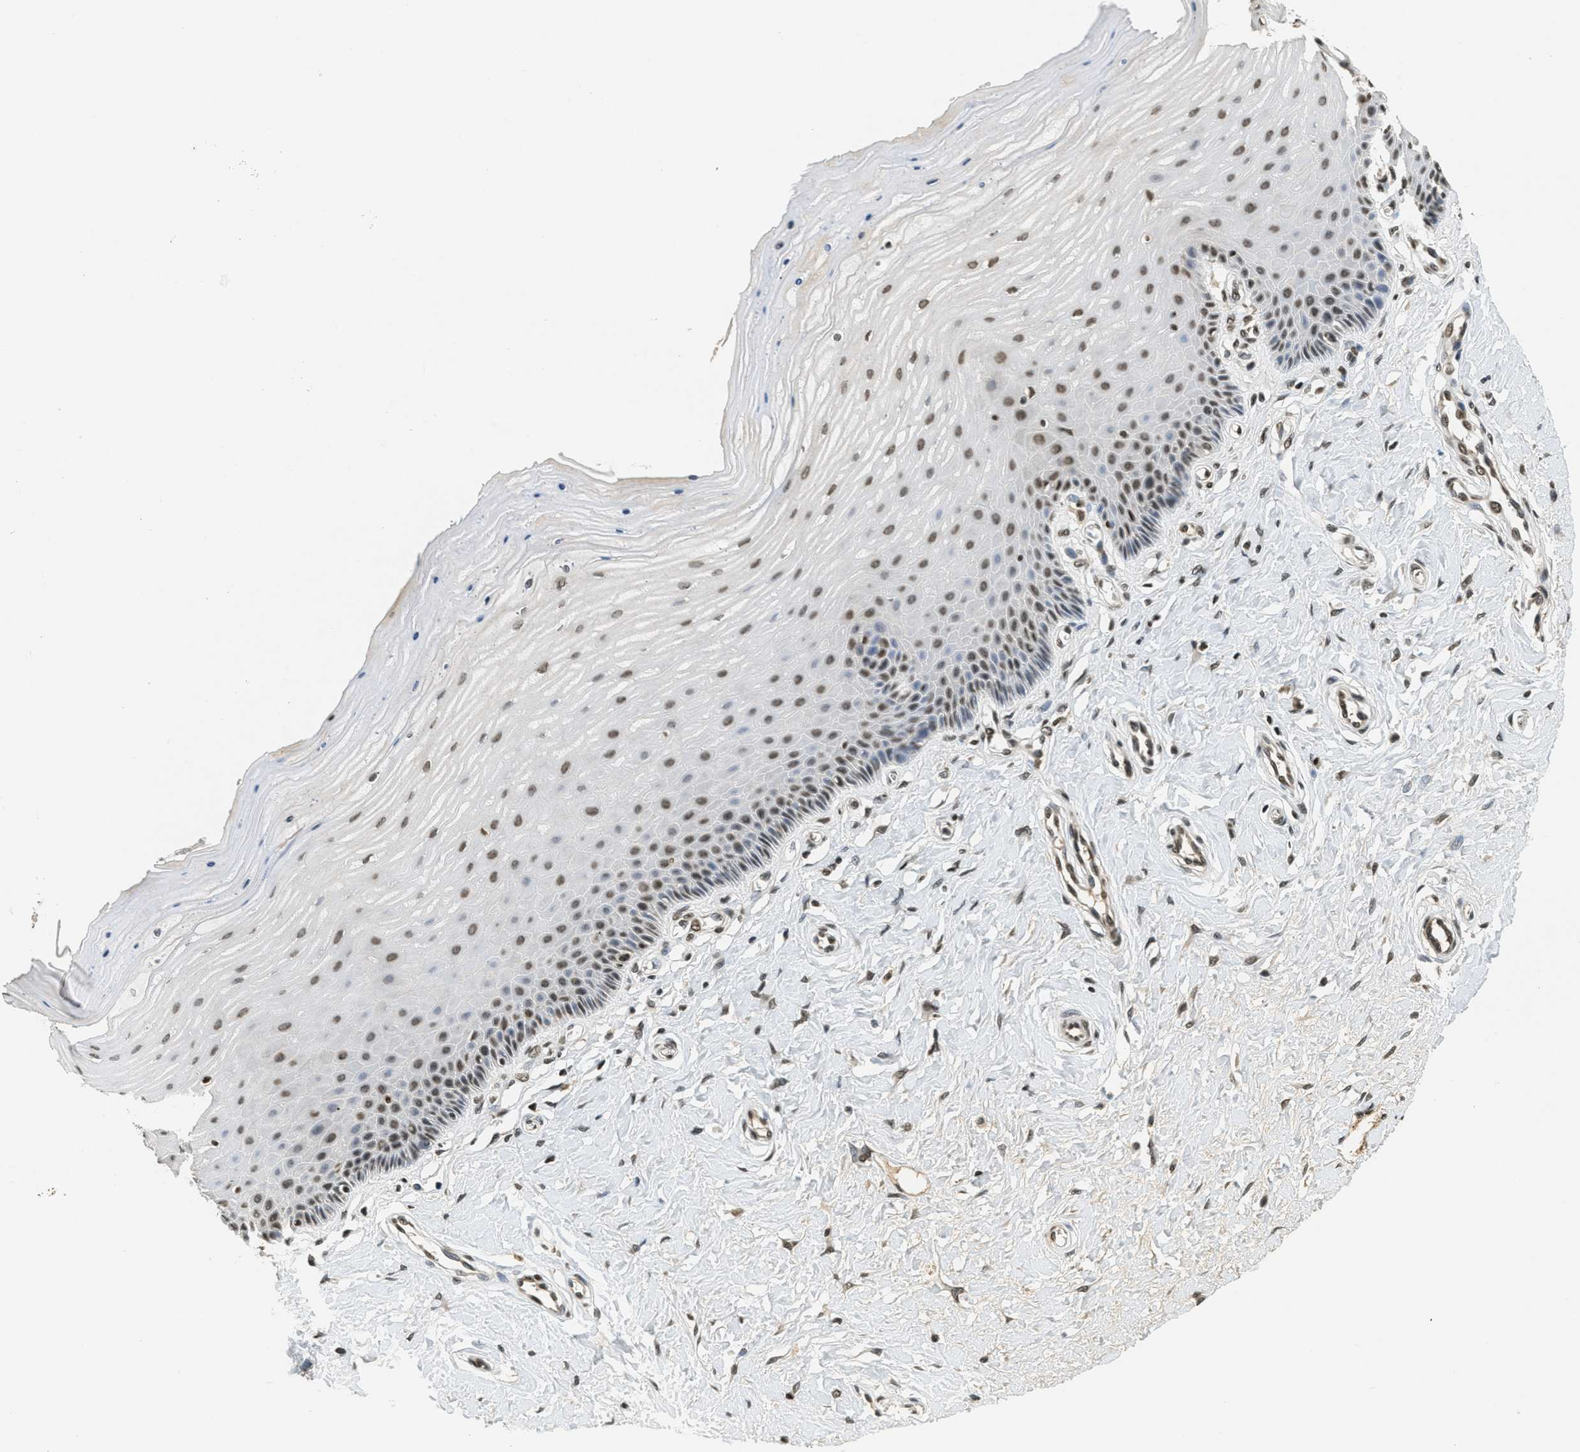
{"staining": {"intensity": "moderate", "quantity": "25%-75%", "location": "nuclear"}, "tissue": "cervix", "cell_type": "Squamous epithelial cells", "image_type": "normal", "snomed": [{"axis": "morphology", "description": "Normal tissue, NOS"}, {"axis": "topography", "description": "Cervix"}], "caption": "Immunohistochemistry (IHC) staining of normal cervix, which displays medium levels of moderate nuclear positivity in approximately 25%-75% of squamous epithelial cells indicating moderate nuclear protein expression. The staining was performed using DAB (3,3'-diaminobenzidine) (brown) for protein detection and nuclei were counterstained in hematoxylin (blue).", "gene": "LDB2", "patient": {"sex": "female", "age": 55}}